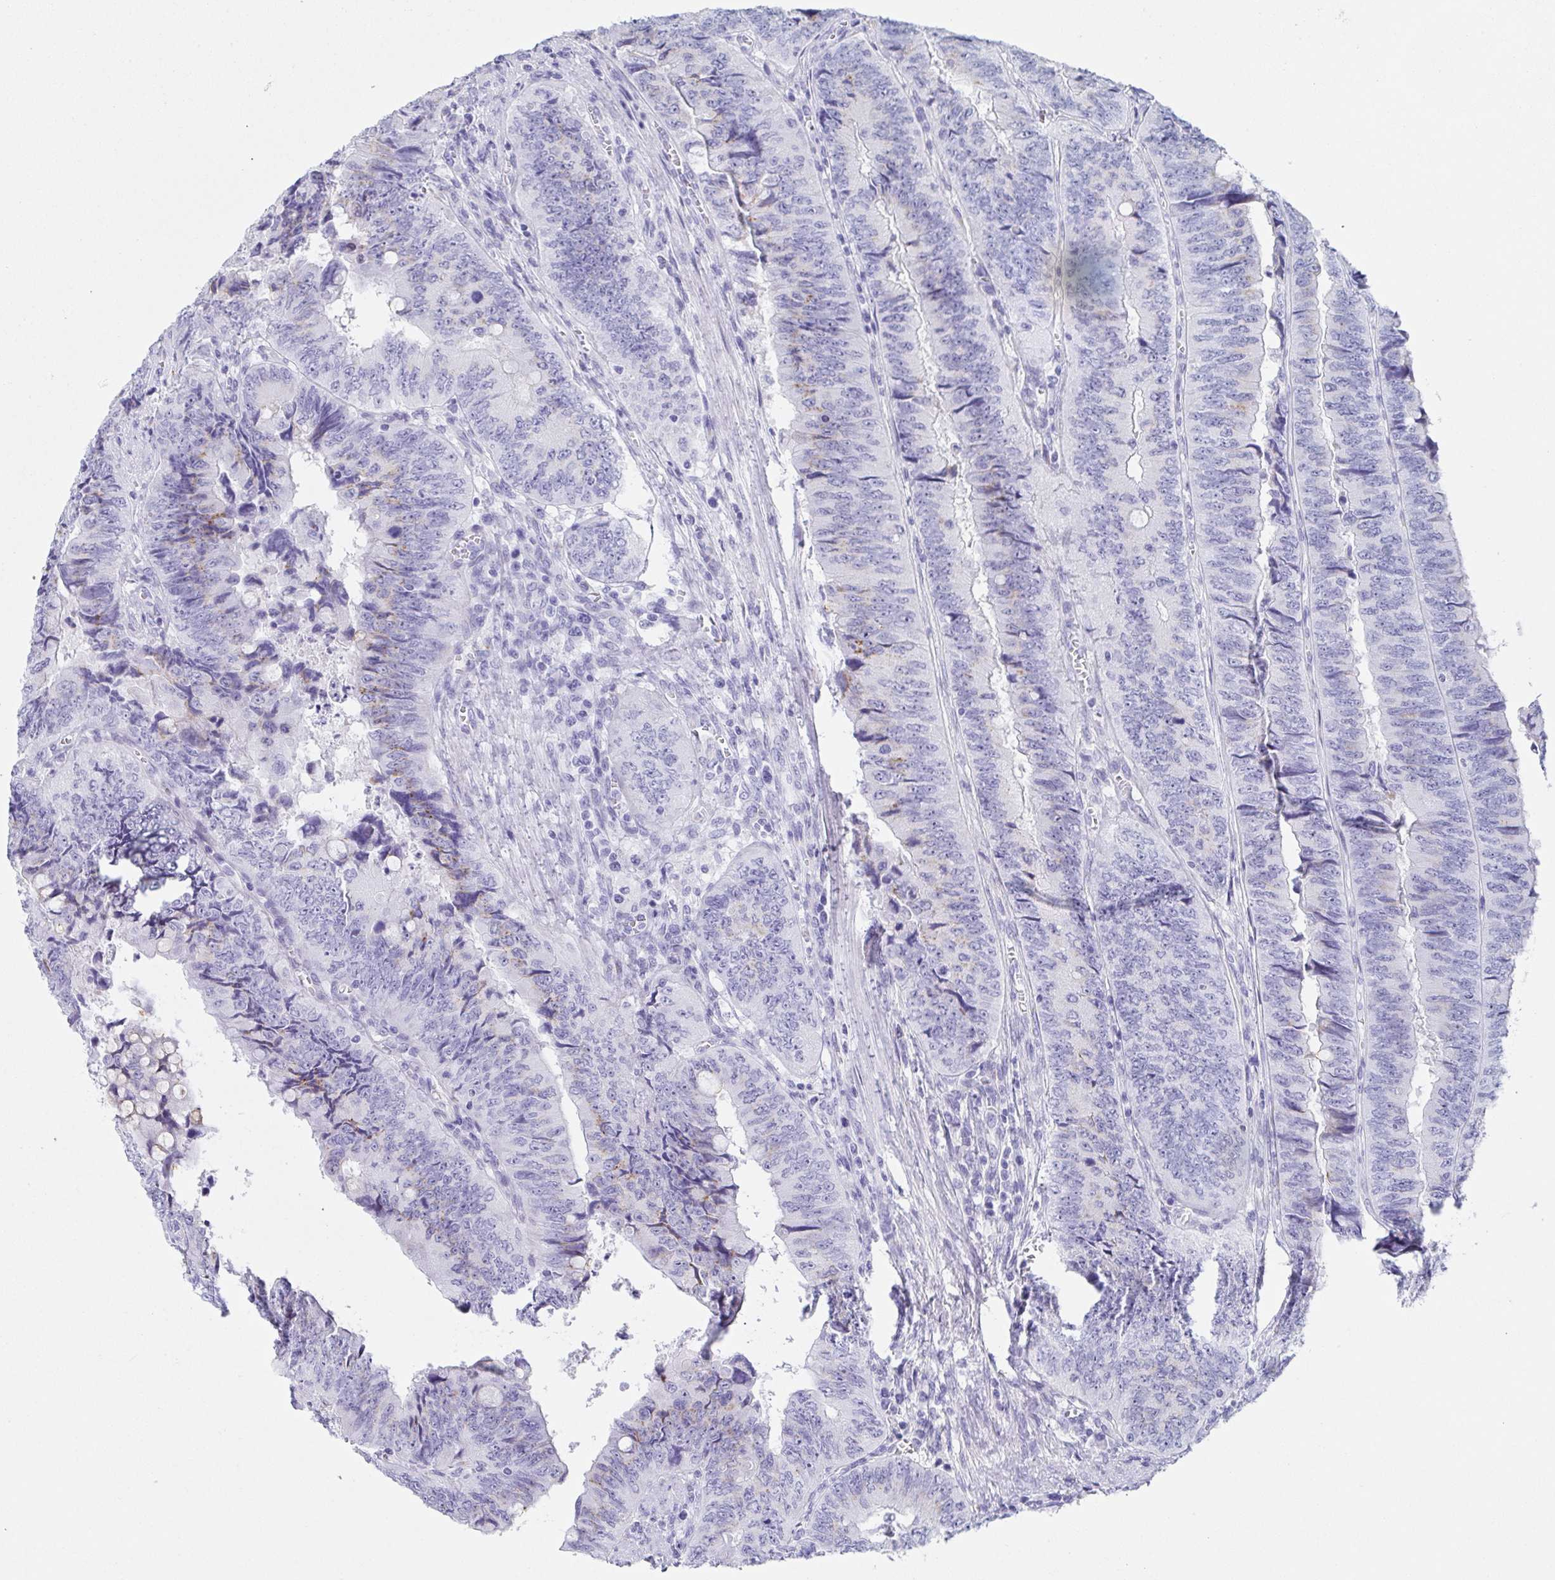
{"staining": {"intensity": "weak", "quantity": "<25%", "location": "cytoplasmic/membranous"}, "tissue": "colorectal cancer", "cell_type": "Tumor cells", "image_type": "cancer", "snomed": [{"axis": "morphology", "description": "Adenocarcinoma, NOS"}, {"axis": "topography", "description": "Colon"}], "caption": "This is an immunohistochemistry photomicrograph of colorectal cancer (adenocarcinoma). There is no staining in tumor cells.", "gene": "LDLRAD1", "patient": {"sex": "female", "age": 84}}